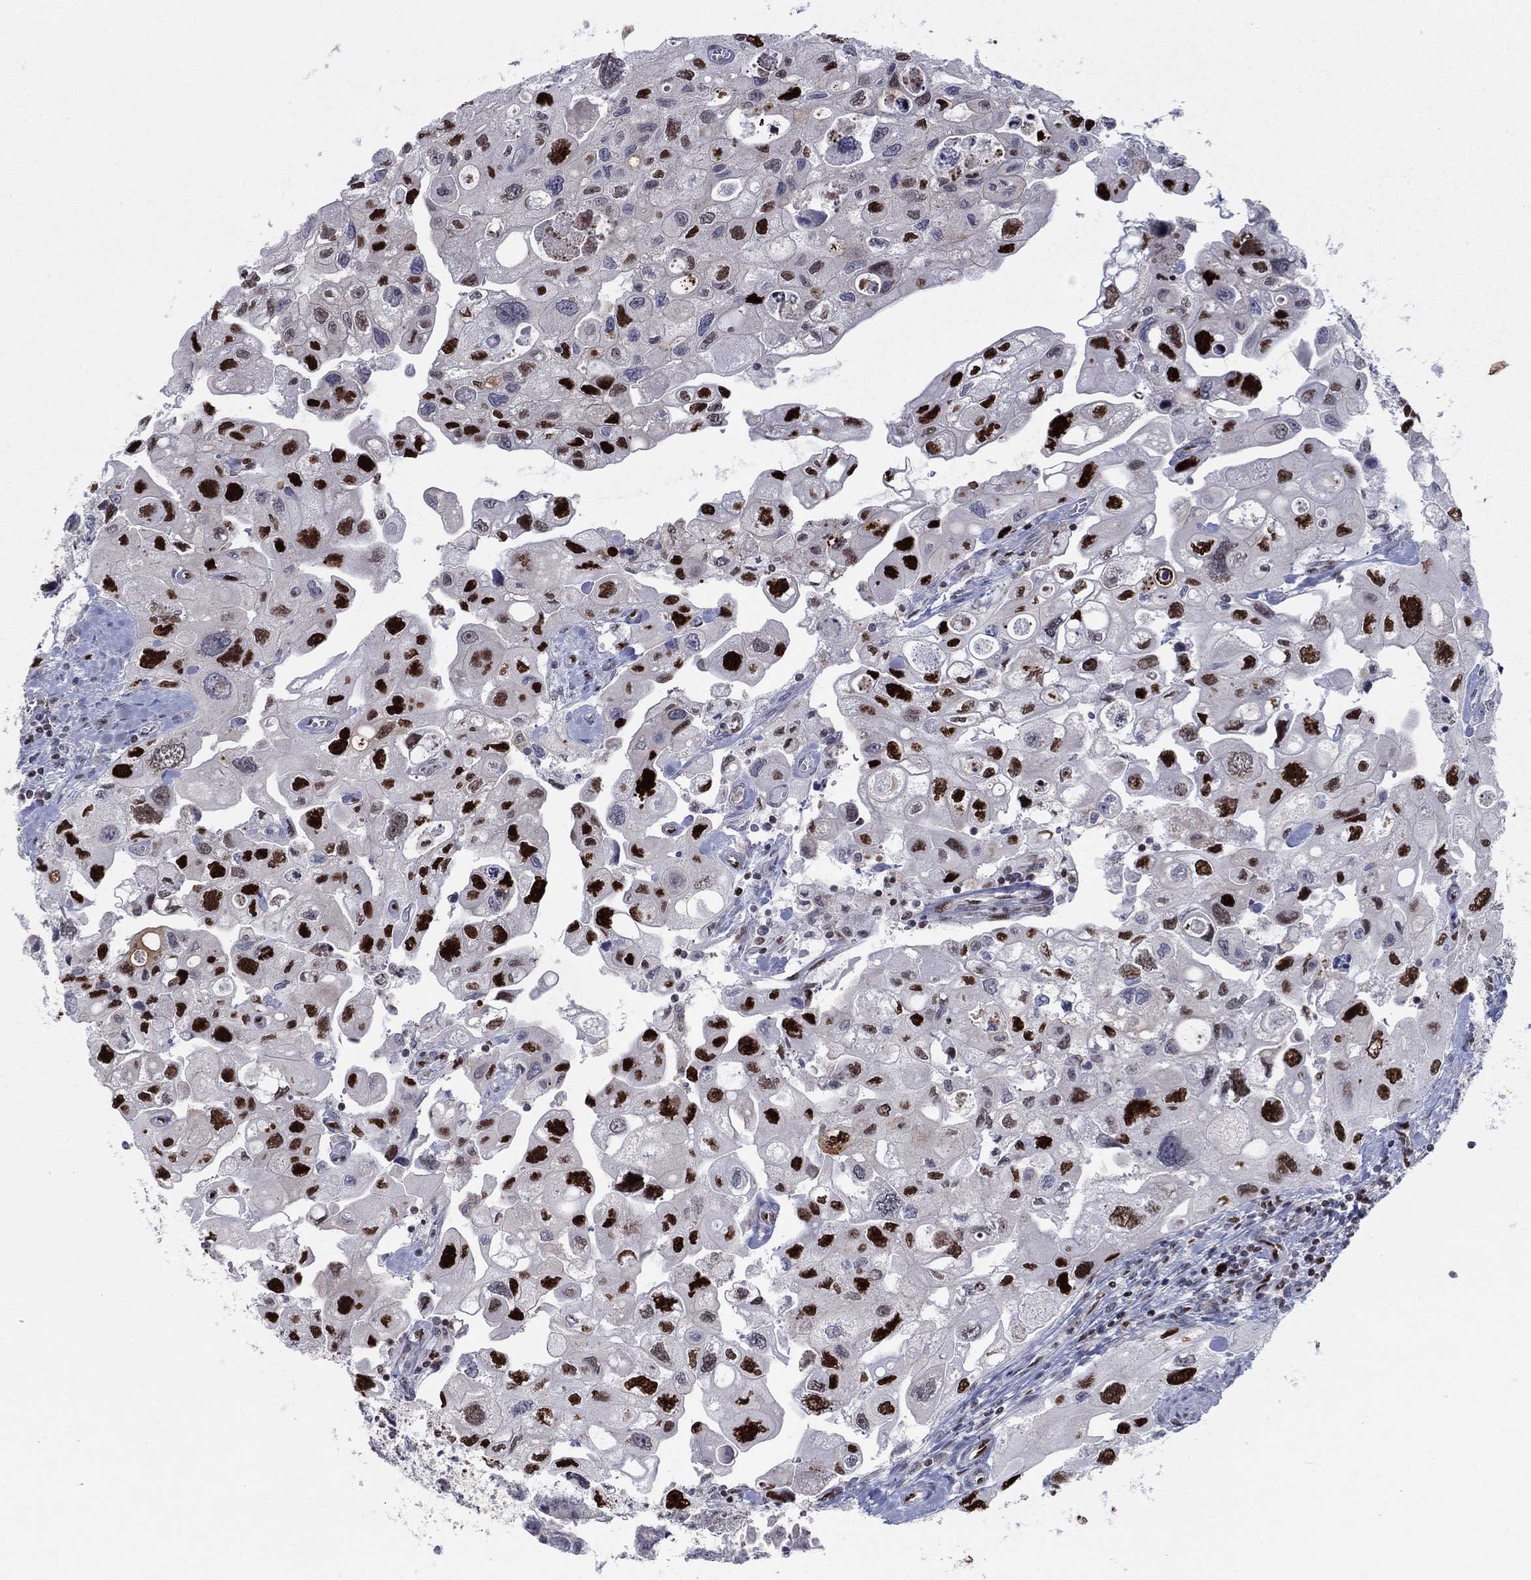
{"staining": {"intensity": "strong", "quantity": ">75%", "location": "nuclear"}, "tissue": "urothelial cancer", "cell_type": "Tumor cells", "image_type": "cancer", "snomed": [{"axis": "morphology", "description": "Urothelial carcinoma, High grade"}, {"axis": "topography", "description": "Urinary bladder"}], "caption": "This micrograph exhibits IHC staining of human high-grade urothelial carcinoma, with high strong nuclear positivity in about >75% of tumor cells.", "gene": "ZNHIT3", "patient": {"sex": "male", "age": 59}}